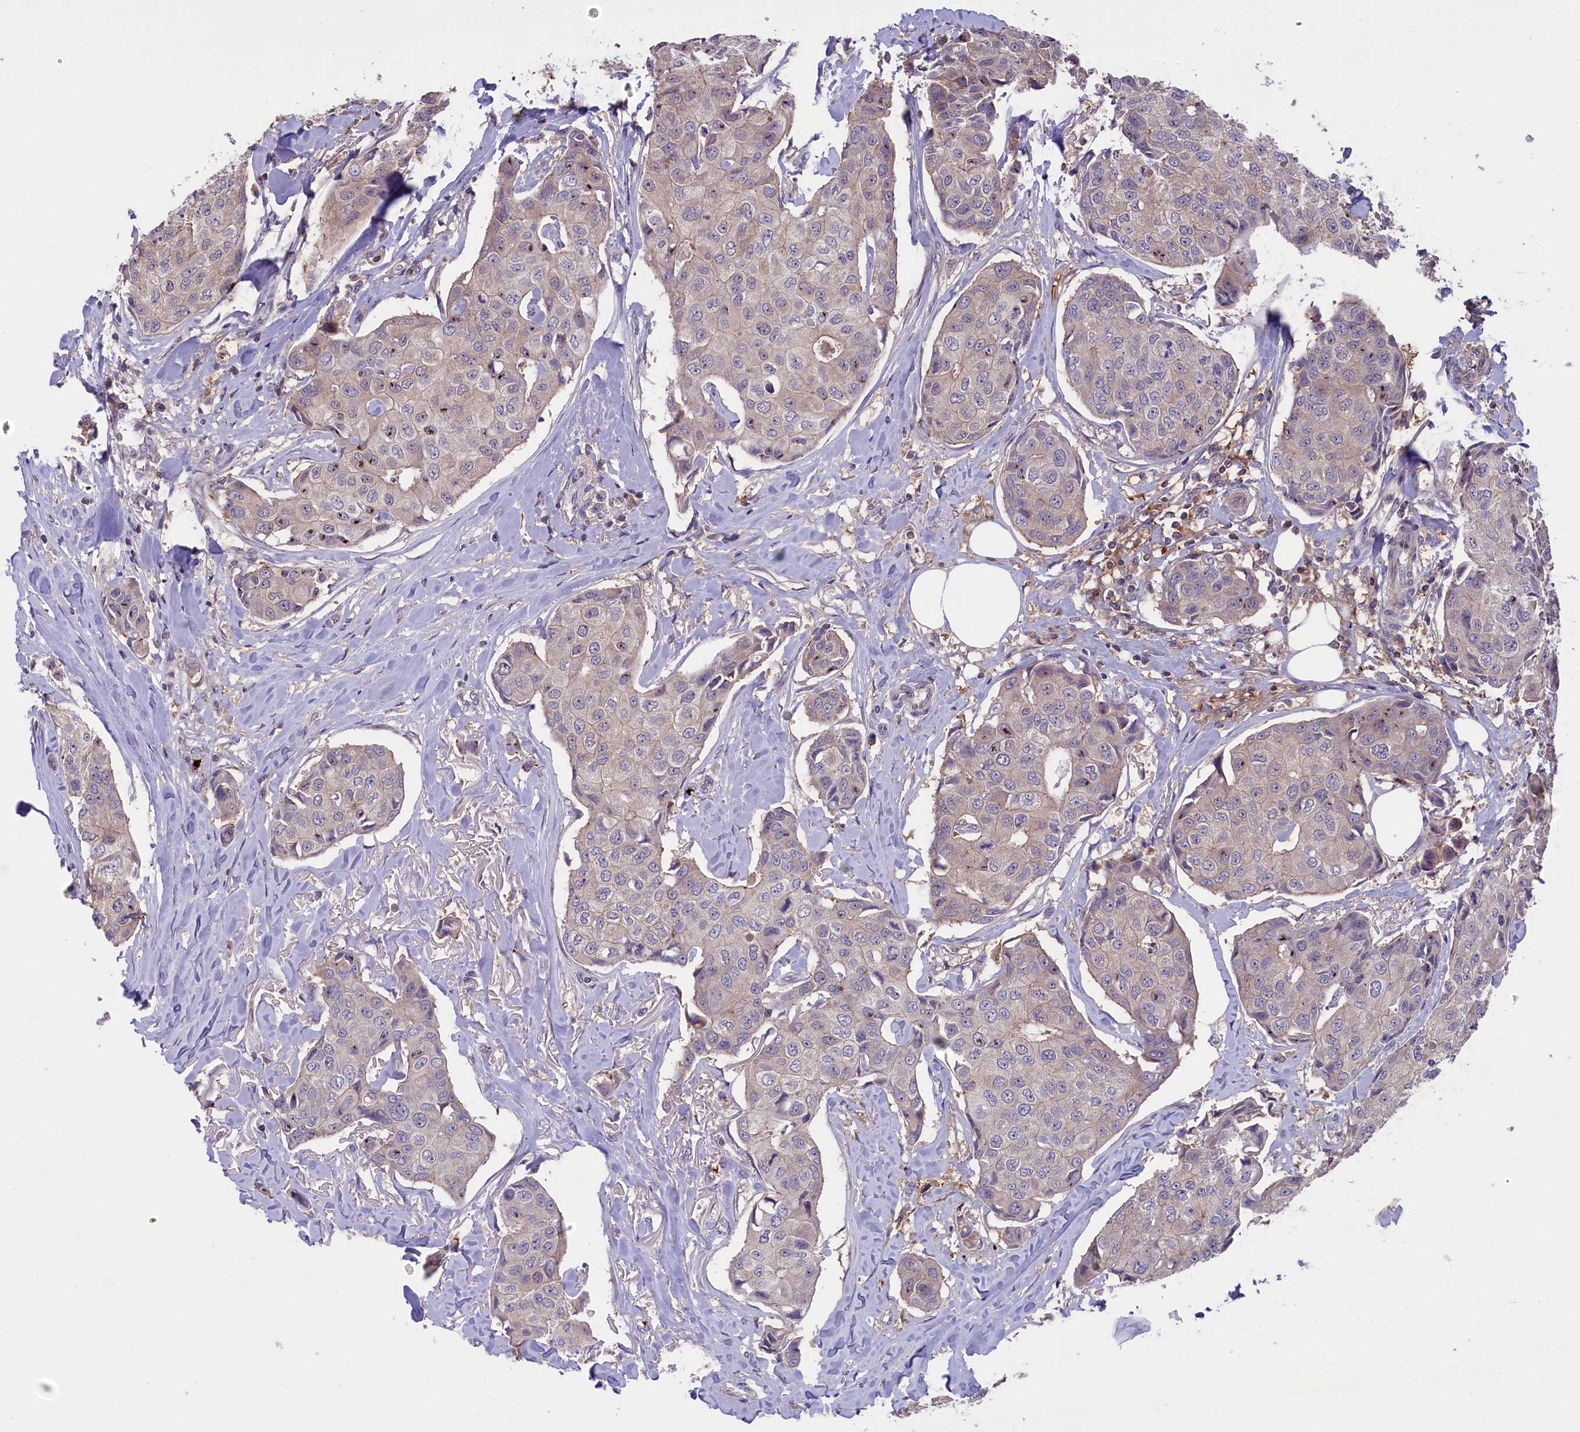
{"staining": {"intensity": "weak", "quantity": "<25%", "location": "cytoplasmic/membranous"}, "tissue": "breast cancer", "cell_type": "Tumor cells", "image_type": "cancer", "snomed": [{"axis": "morphology", "description": "Duct carcinoma"}, {"axis": "topography", "description": "Breast"}], "caption": "Immunohistochemical staining of human breast cancer reveals no significant expression in tumor cells.", "gene": "HEATR3", "patient": {"sex": "female", "age": 80}}